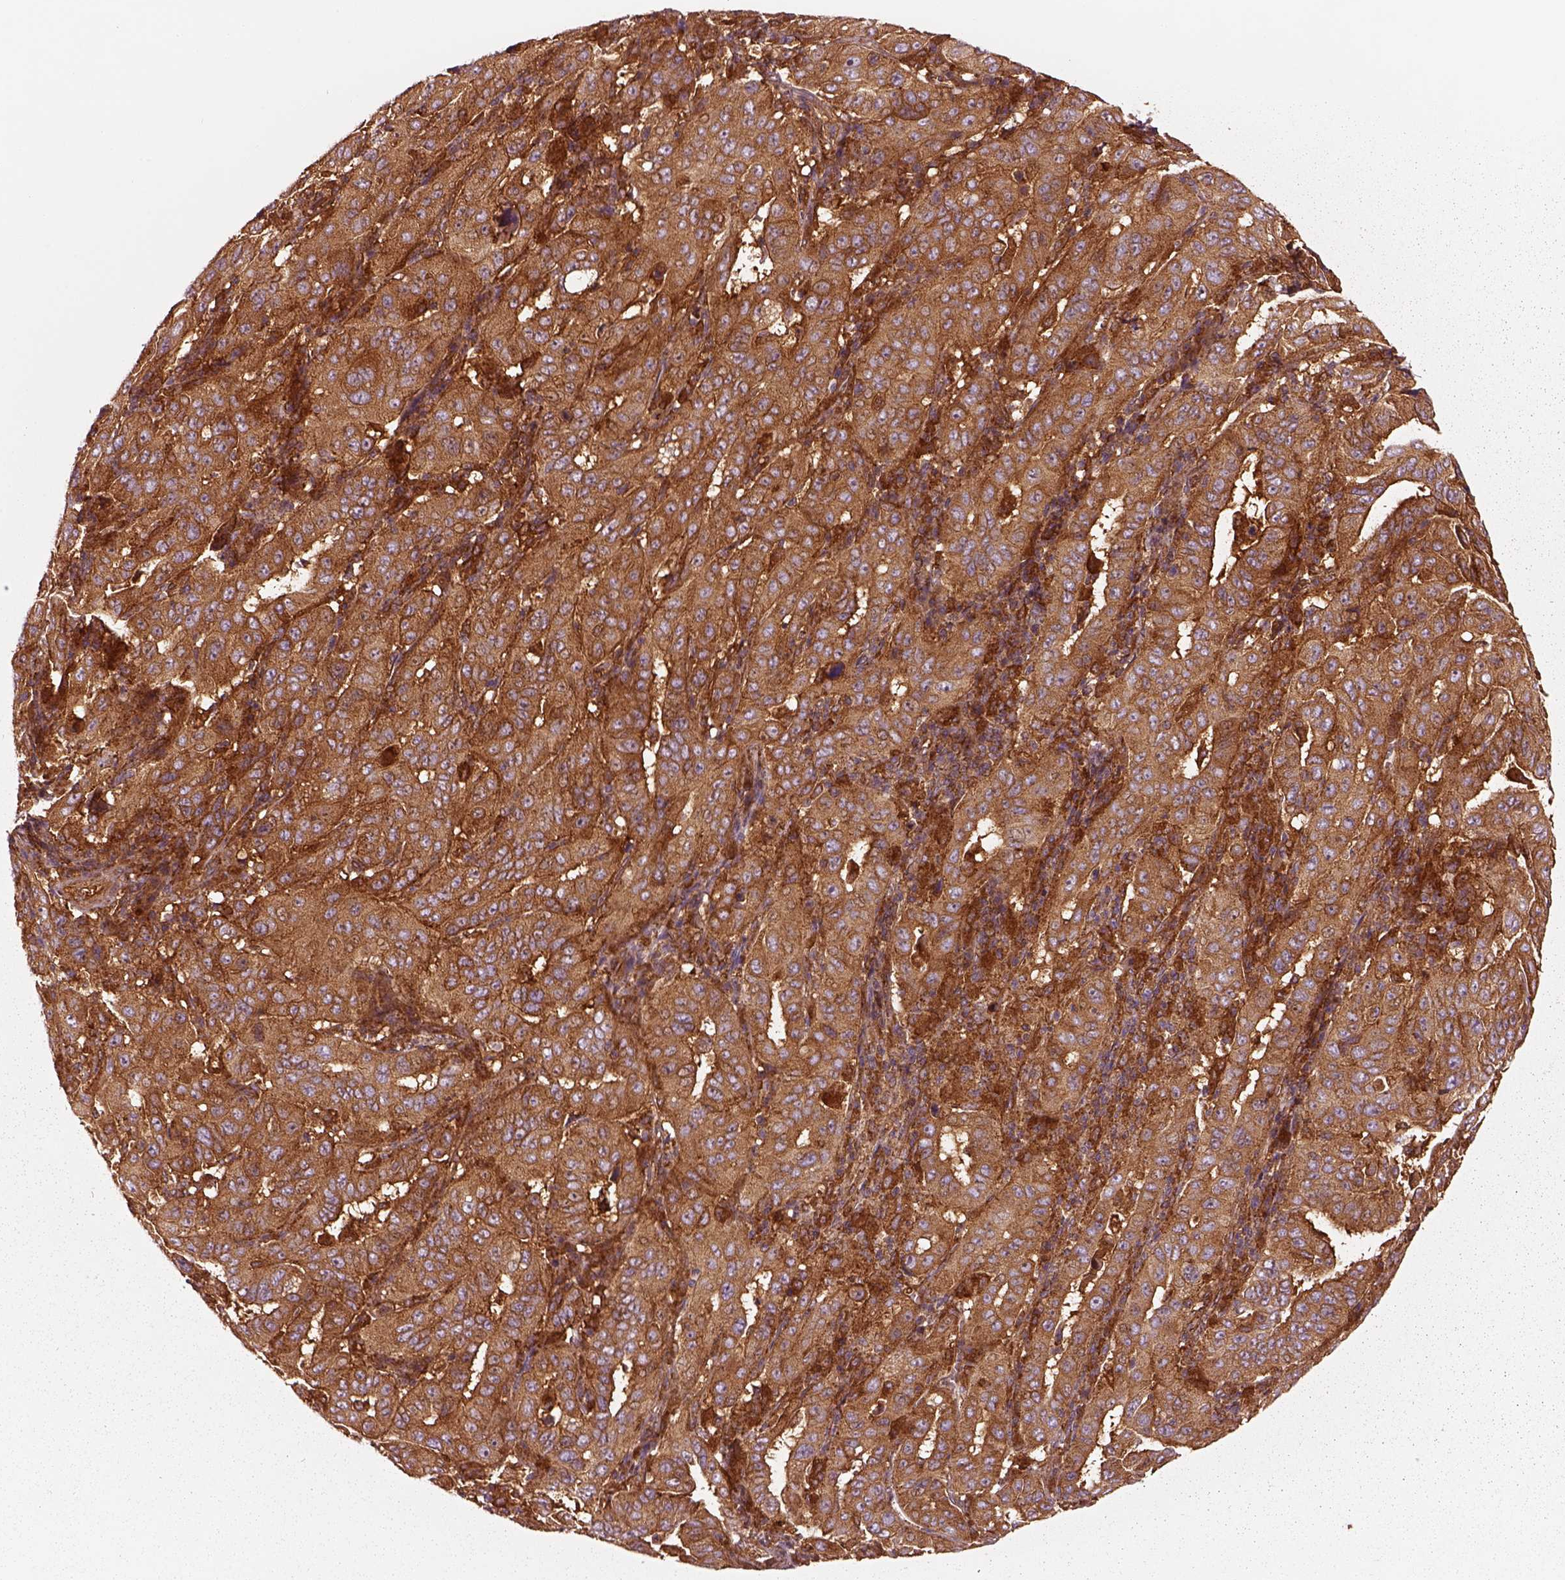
{"staining": {"intensity": "strong", "quantity": ">75%", "location": "cytoplasmic/membranous"}, "tissue": "pancreatic cancer", "cell_type": "Tumor cells", "image_type": "cancer", "snomed": [{"axis": "morphology", "description": "Adenocarcinoma, NOS"}, {"axis": "topography", "description": "Pancreas"}], "caption": "Immunohistochemical staining of human pancreatic adenocarcinoma reveals strong cytoplasmic/membranous protein staining in about >75% of tumor cells.", "gene": "WASHC2A", "patient": {"sex": "male", "age": 63}}